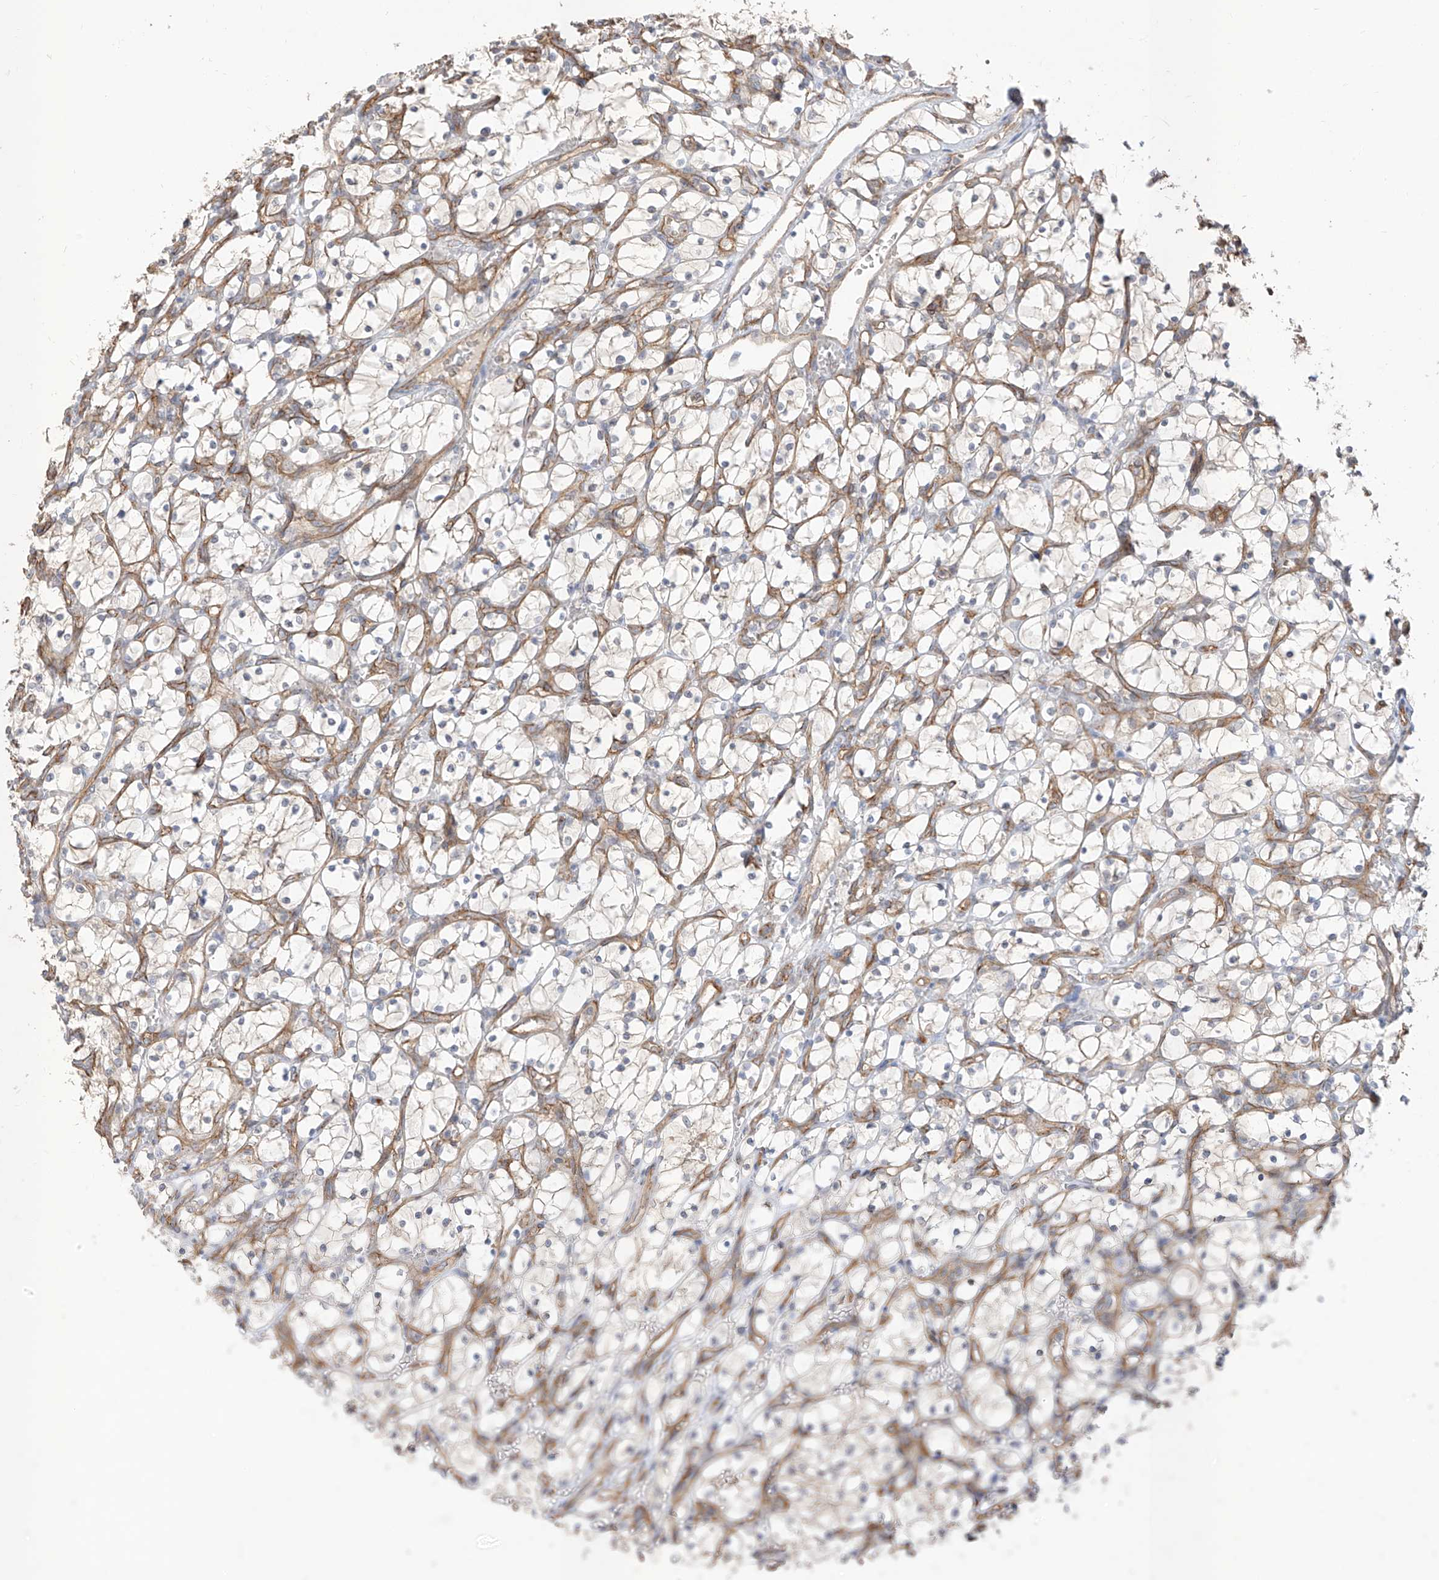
{"staining": {"intensity": "negative", "quantity": "none", "location": "none"}, "tissue": "renal cancer", "cell_type": "Tumor cells", "image_type": "cancer", "snomed": [{"axis": "morphology", "description": "Adenocarcinoma, NOS"}, {"axis": "topography", "description": "Kidney"}], "caption": "Protein analysis of renal cancer exhibits no significant positivity in tumor cells.", "gene": "EPHX4", "patient": {"sex": "female", "age": 69}}